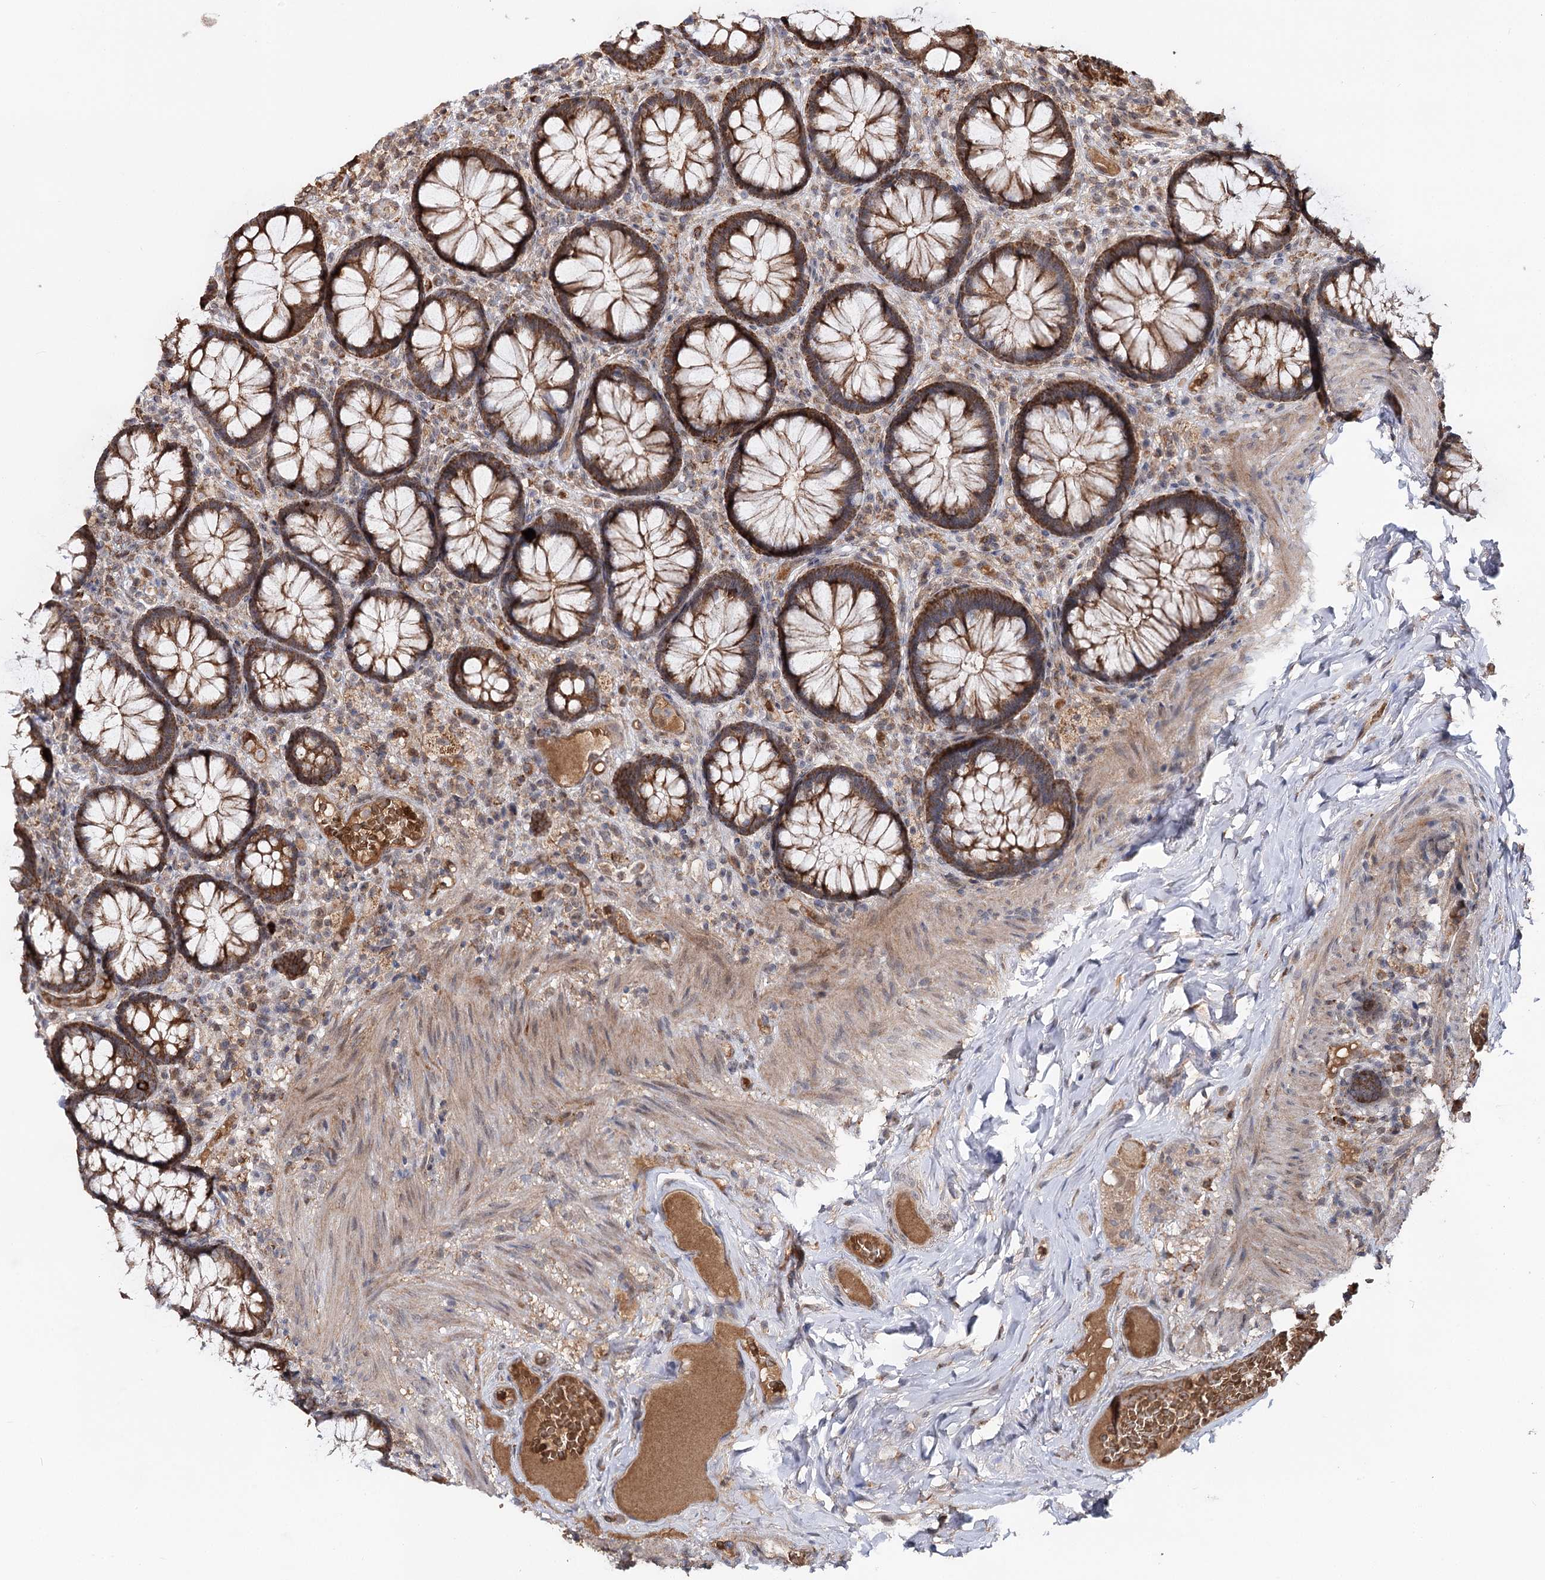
{"staining": {"intensity": "strong", "quantity": ">75%", "location": "cytoplasmic/membranous"}, "tissue": "rectum", "cell_type": "Glandular cells", "image_type": "normal", "snomed": [{"axis": "morphology", "description": "Normal tissue, NOS"}, {"axis": "topography", "description": "Rectum"}], "caption": "Glandular cells display strong cytoplasmic/membranous staining in approximately >75% of cells in normal rectum. The protein is stained brown, and the nuclei are stained in blue (DAB IHC with brightfield microscopy, high magnification).", "gene": "MSANTD2", "patient": {"sex": "male", "age": 83}}